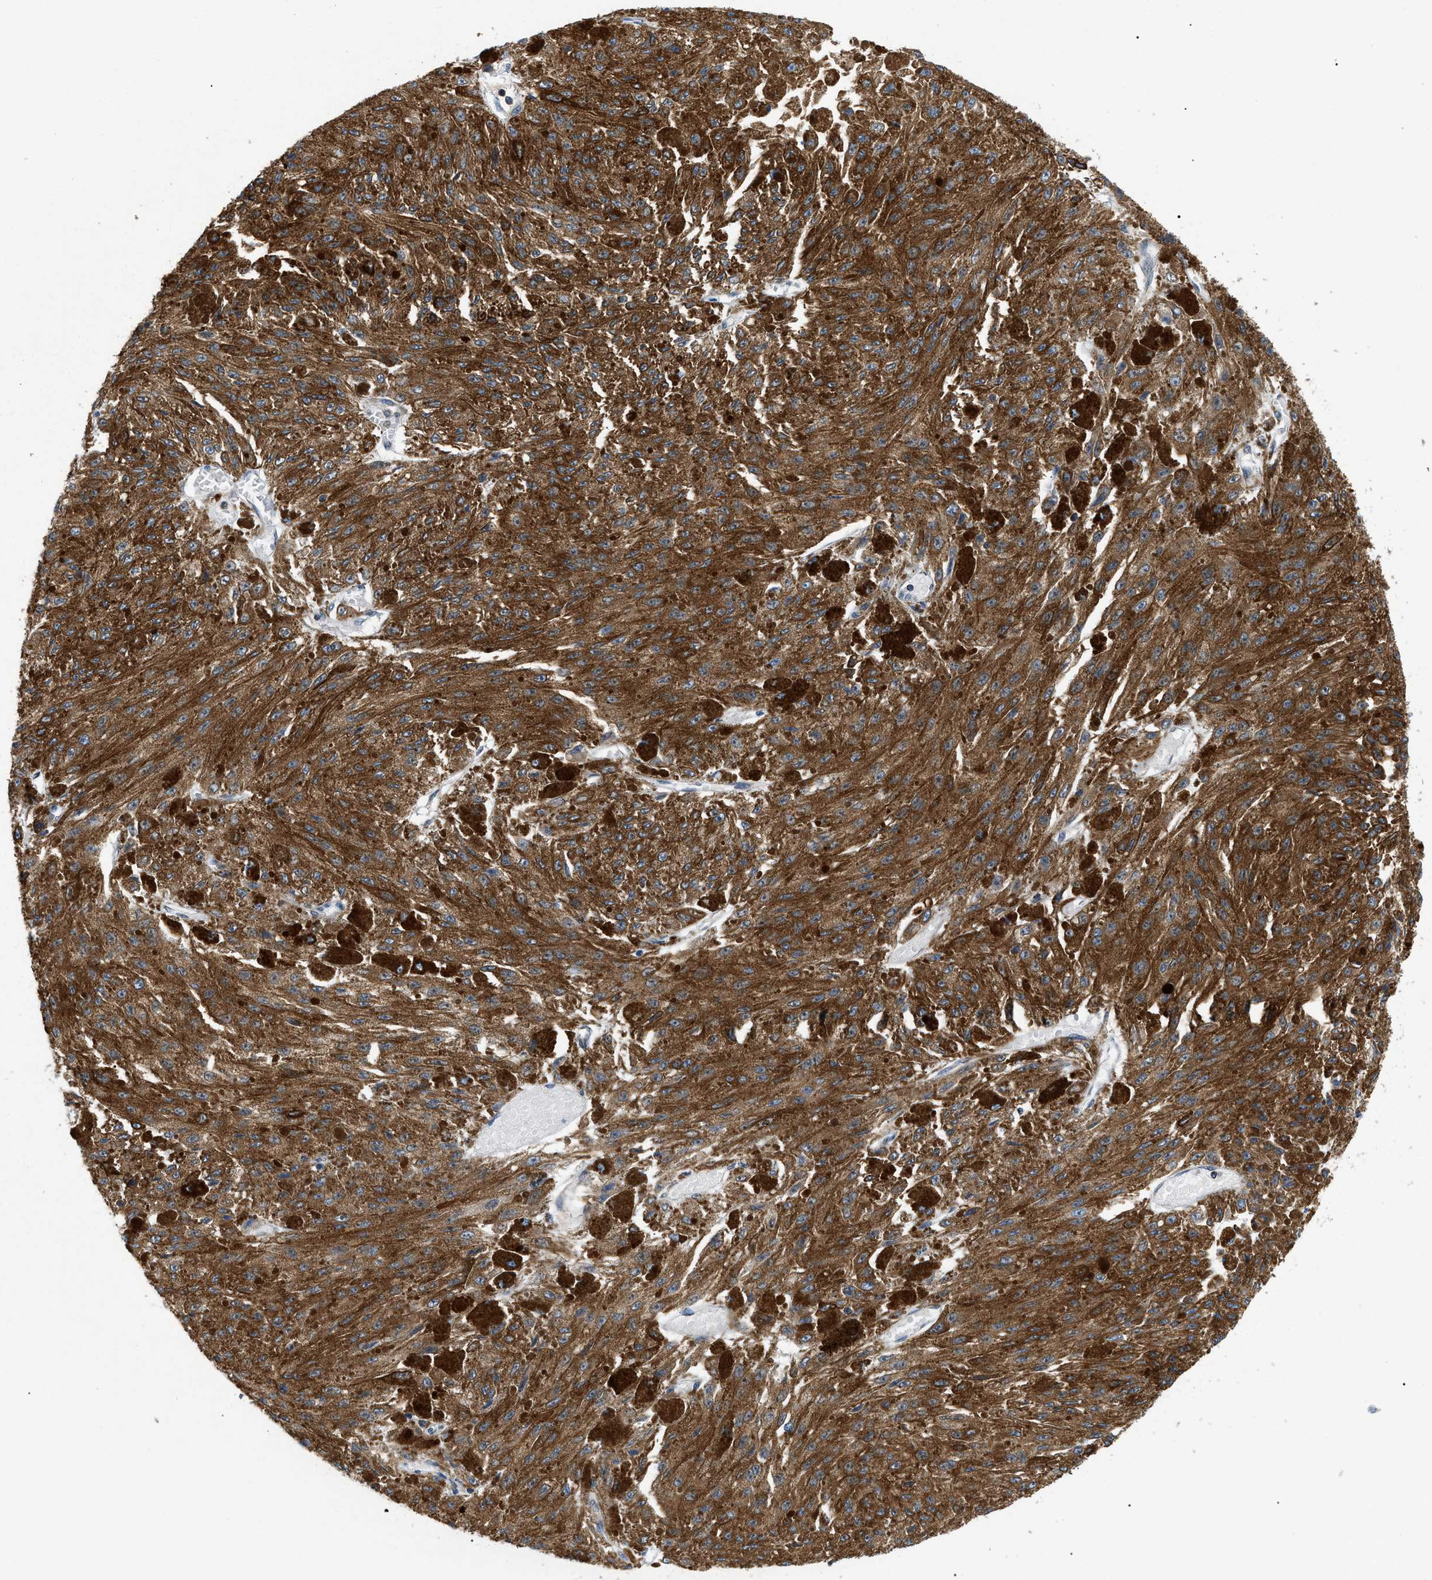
{"staining": {"intensity": "strong", "quantity": ">75%", "location": "cytoplasmic/membranous"}, "tissue": "melanoma", "cell_type": "Tumor cells", "image_type": "cancer", "snomed": [{"axis": "morphology", "description": "Malignant melanoma, NOS"}, {"axis": "topography", "description": "Other"}], "caption": "Melanoma stained with immunohistochemistry displays strong cytoplasmic/membranous staining in approximately >75% of tumor cells.", "gene": "DERL1", "patient": {"sex": "male", "age": 79}}